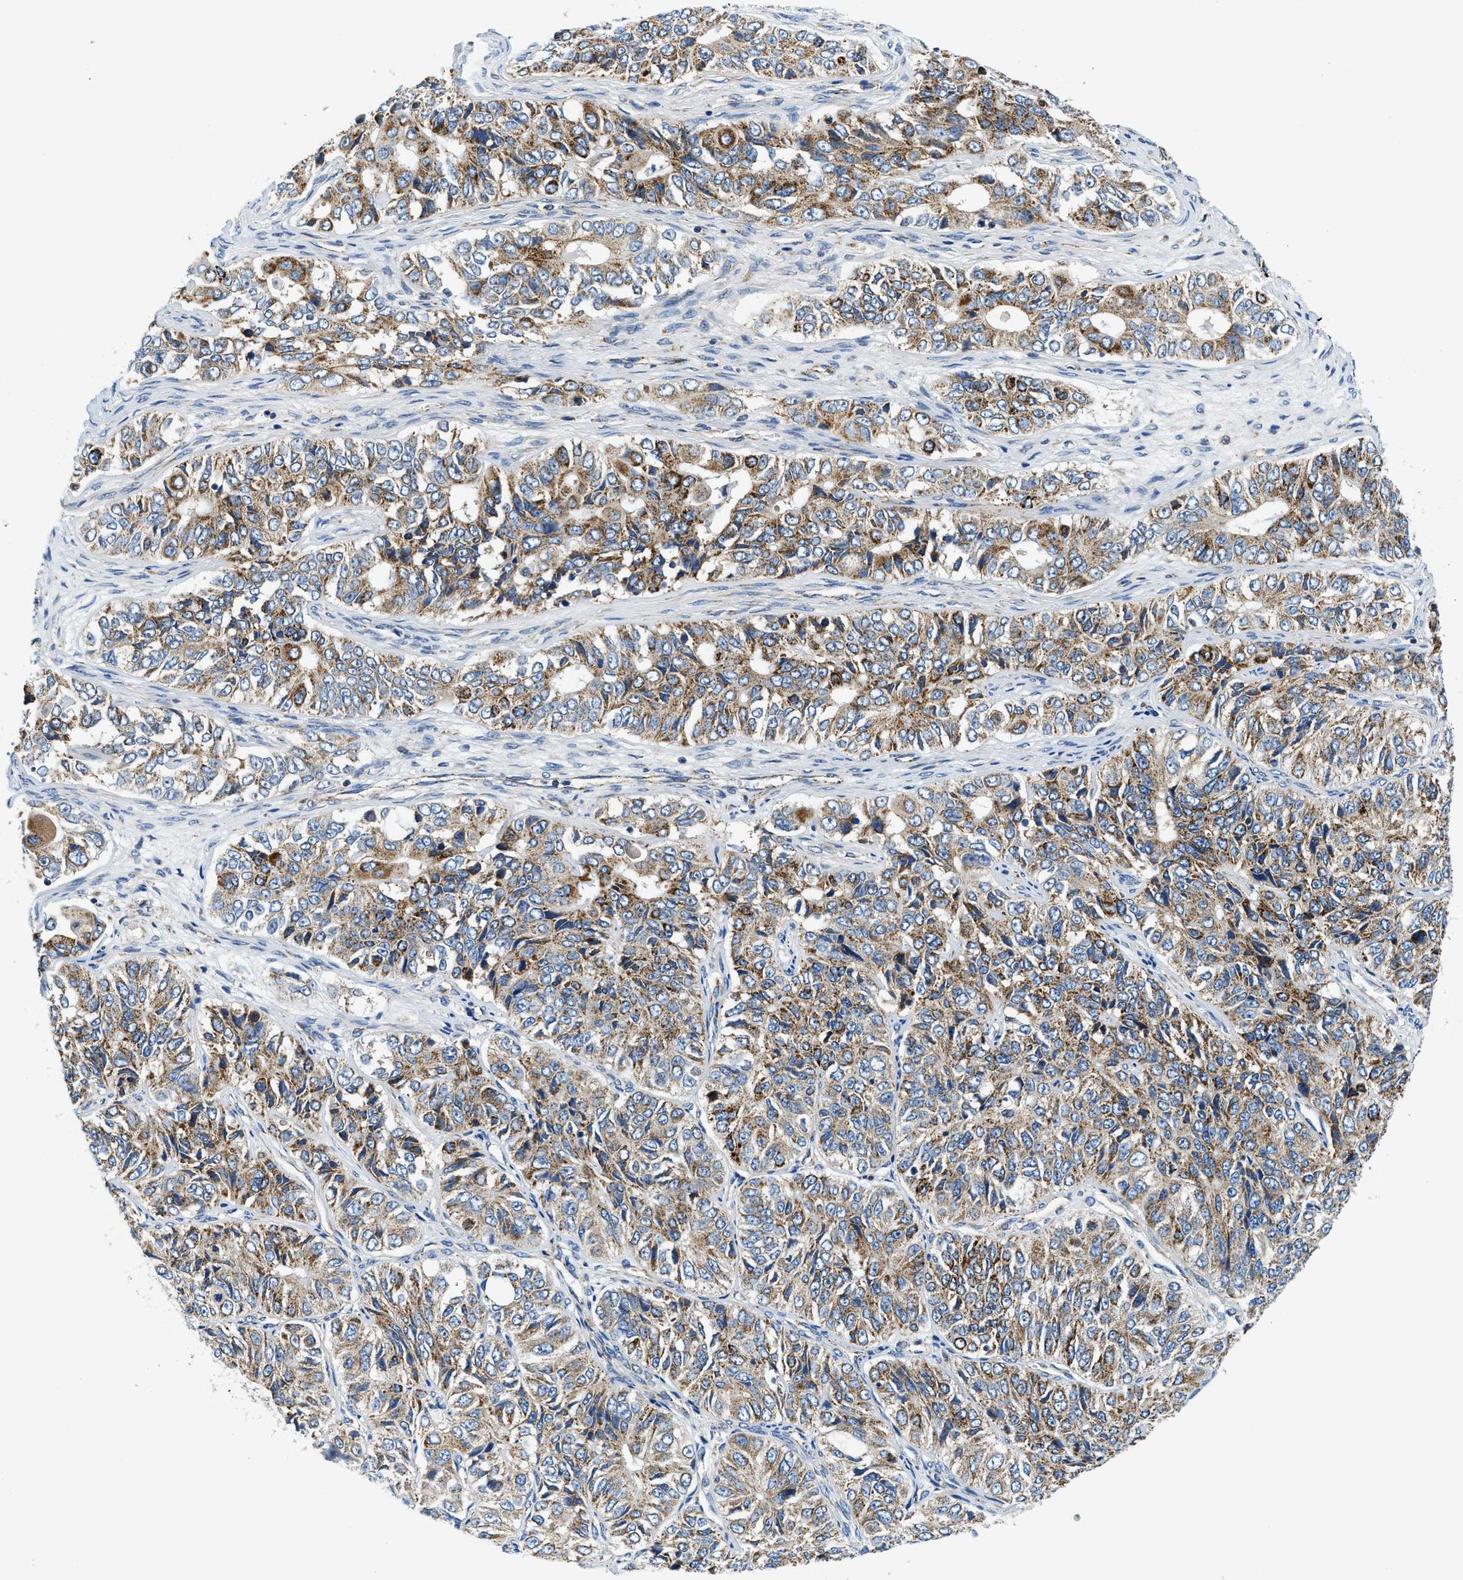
{"staining": {"intensity": "moderate", "quantity": ">75%", "location": "cytoplasmic/membranous"}, "tissue": "ovarian cancer", "cell_type": "Tumor cells", "image_type": "cancer", "snomed": [{"axis": "morphology", "description": "Carcinoma, endometroid"}, {"axis": "topography", "description": "Ovary"}], "caption": "Protein expression analysis of human ovarian endometroid carcinoma reveals moderate cytoplasmic/membranous positivity in approximately >75% of tumor cells.", "gene": "SAMD4B", "patient": {"sex": "female", "age": 51}}